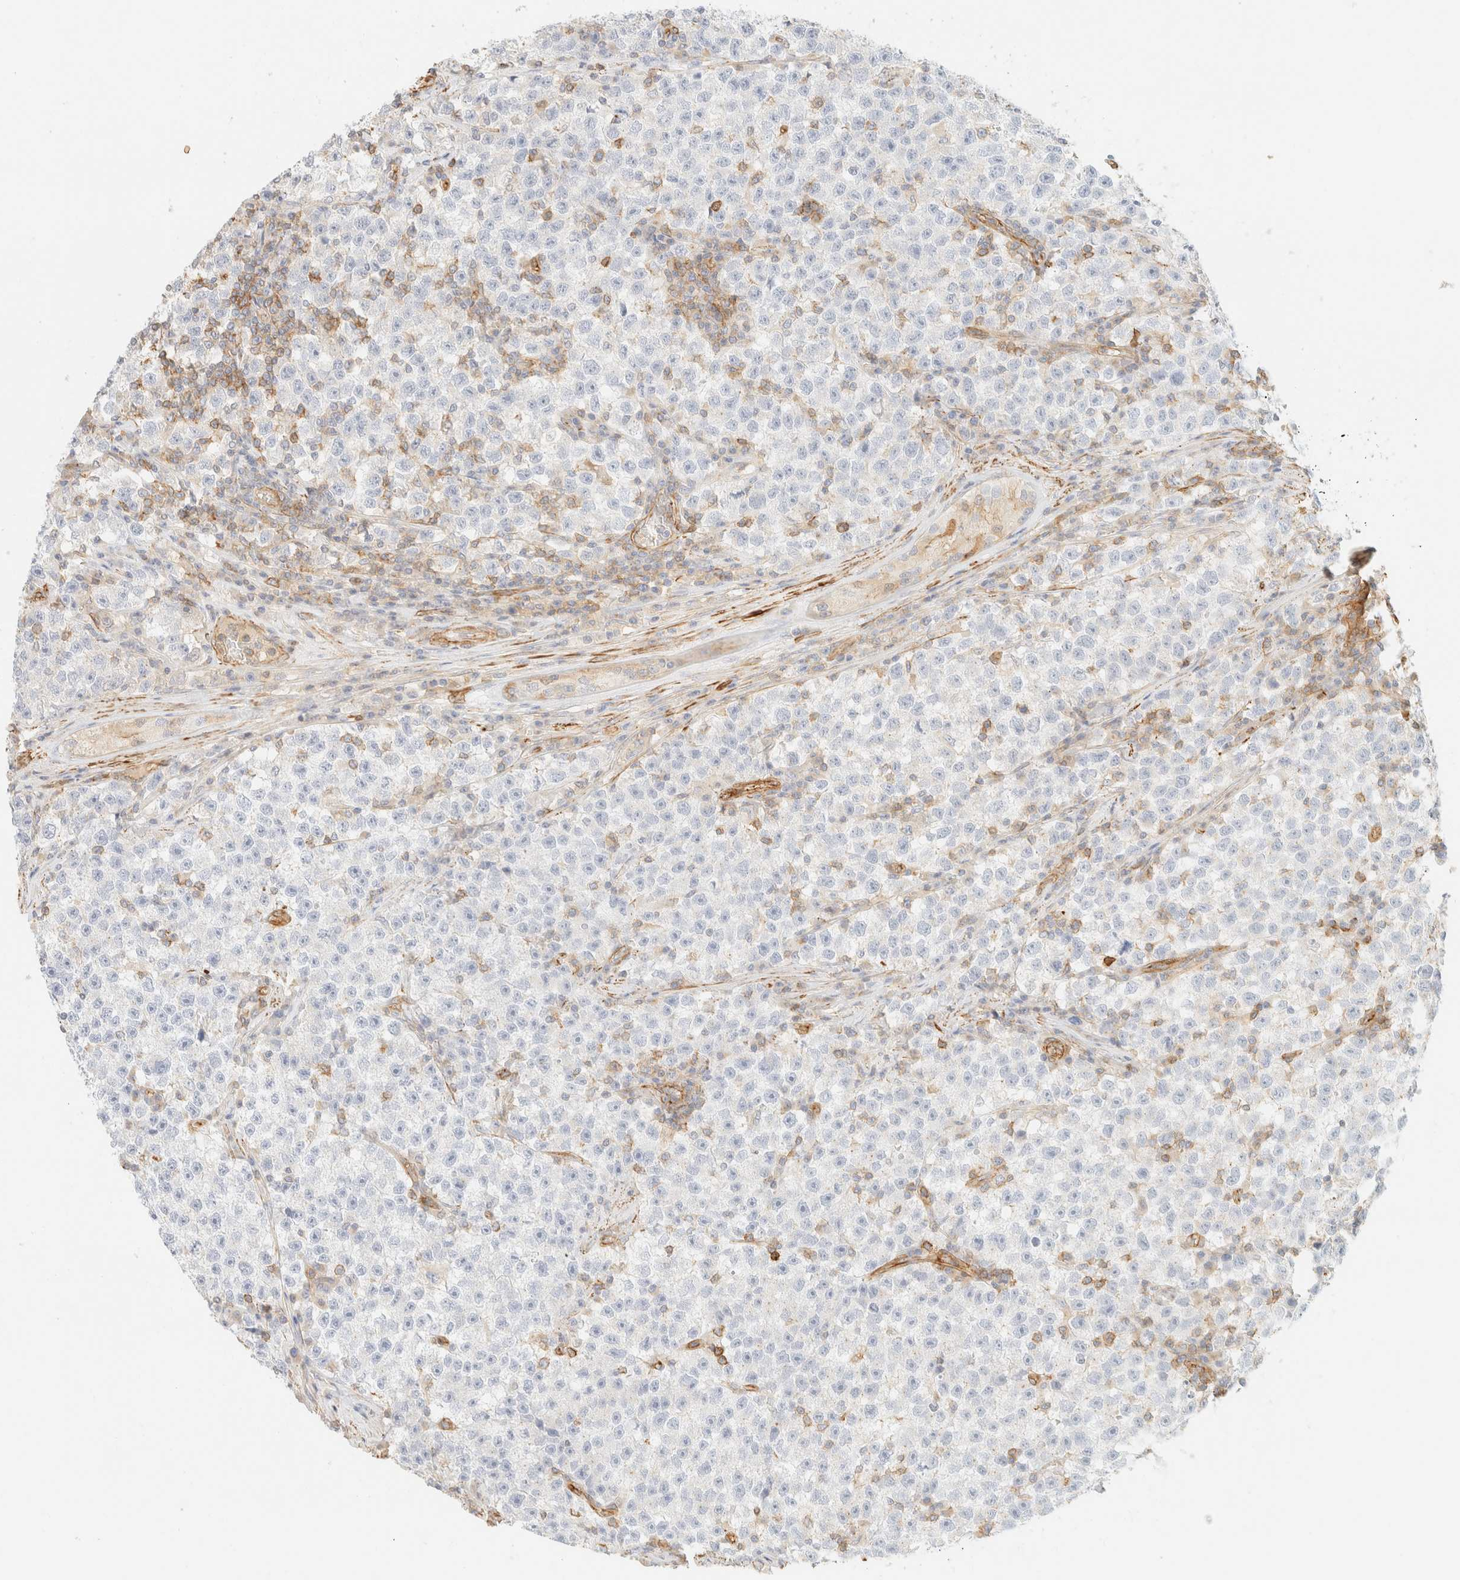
{"staining": {"intensity": "negative", "quantity": "none", "location": "none"}, "tissue": "testis cancer", "cell_type": "Tumor cells", "image_type": "cancer", "snomed": [{"axis": "morphology", "description": "Seminoma, NOS"}, {"axis": "topography", "description": "Testis"}], "caption": "Immunohistochemistry (IHC) histopathology image of testis cancer (seminoma) stained for a protein (brown), which displays no positivity in tumor cells.", "gene": "OTOP2", "patient": {"sex": "male", "age": 22}}